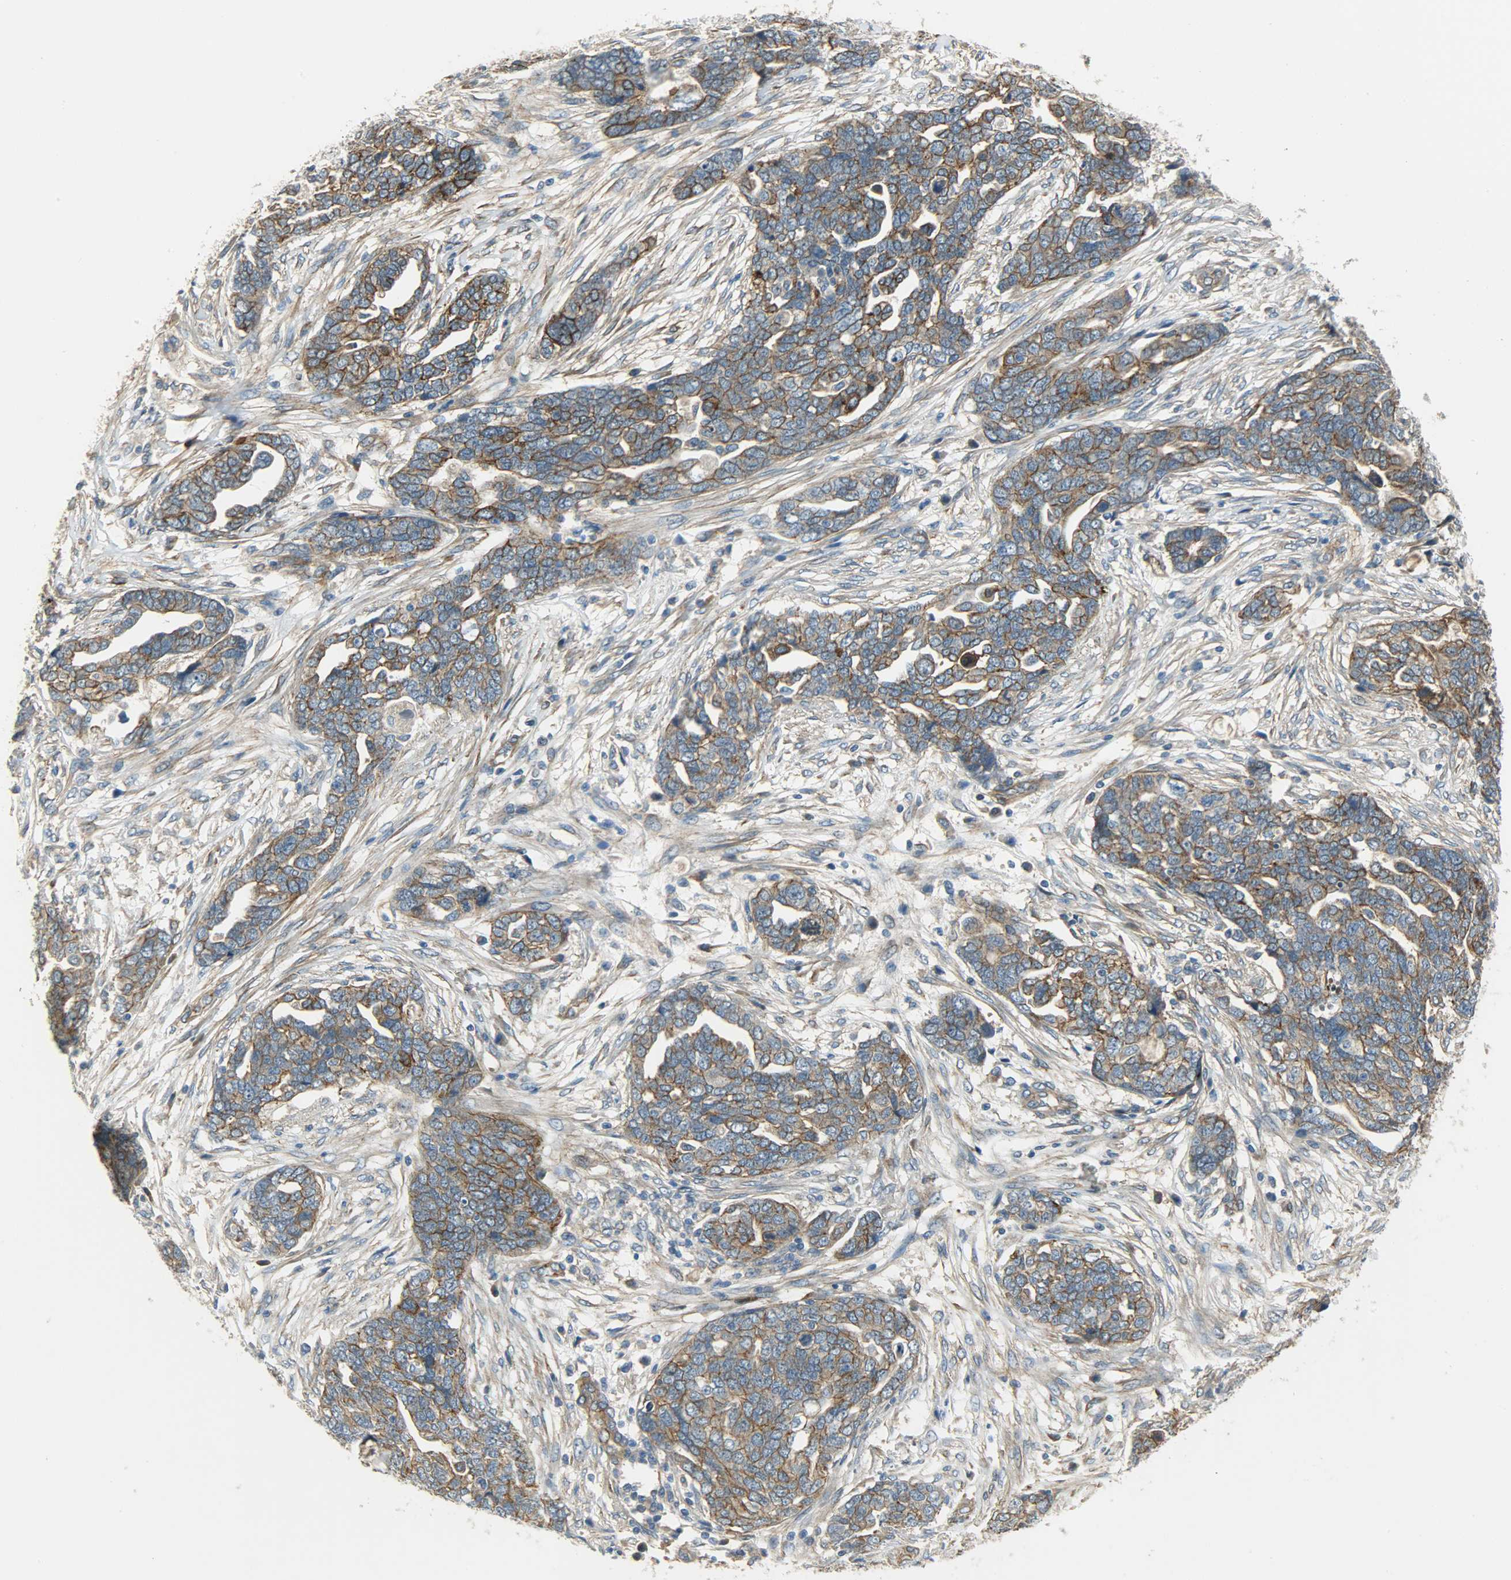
{"staining": {"intensity": "moderate", "quantity": ">75%", "location": "cytoplasmic/membranous"}, "tissue": "ovarian cancer", "cell_type": "Tumor cells", "image_type": "cancer", "snomed": [{"axis": "morphology", "description": "Normal tissue, NOS"}, {"axis": "morphology", "description": "Cystadenocarcinoma, serous, NOS"}, {"axis": "topography", "description": "Fallopian tube"}, {"axis": "topography", "description": "Ovary"}], "caption": "This is a histology image of IHC staining of ovarian serous cystadenocarcinoma, which shows moderate expression in the cytoplasmic/membranous of tumor cells.", "gene": "KIAA1217", "patient": {"sex": "female", "age": 56}}